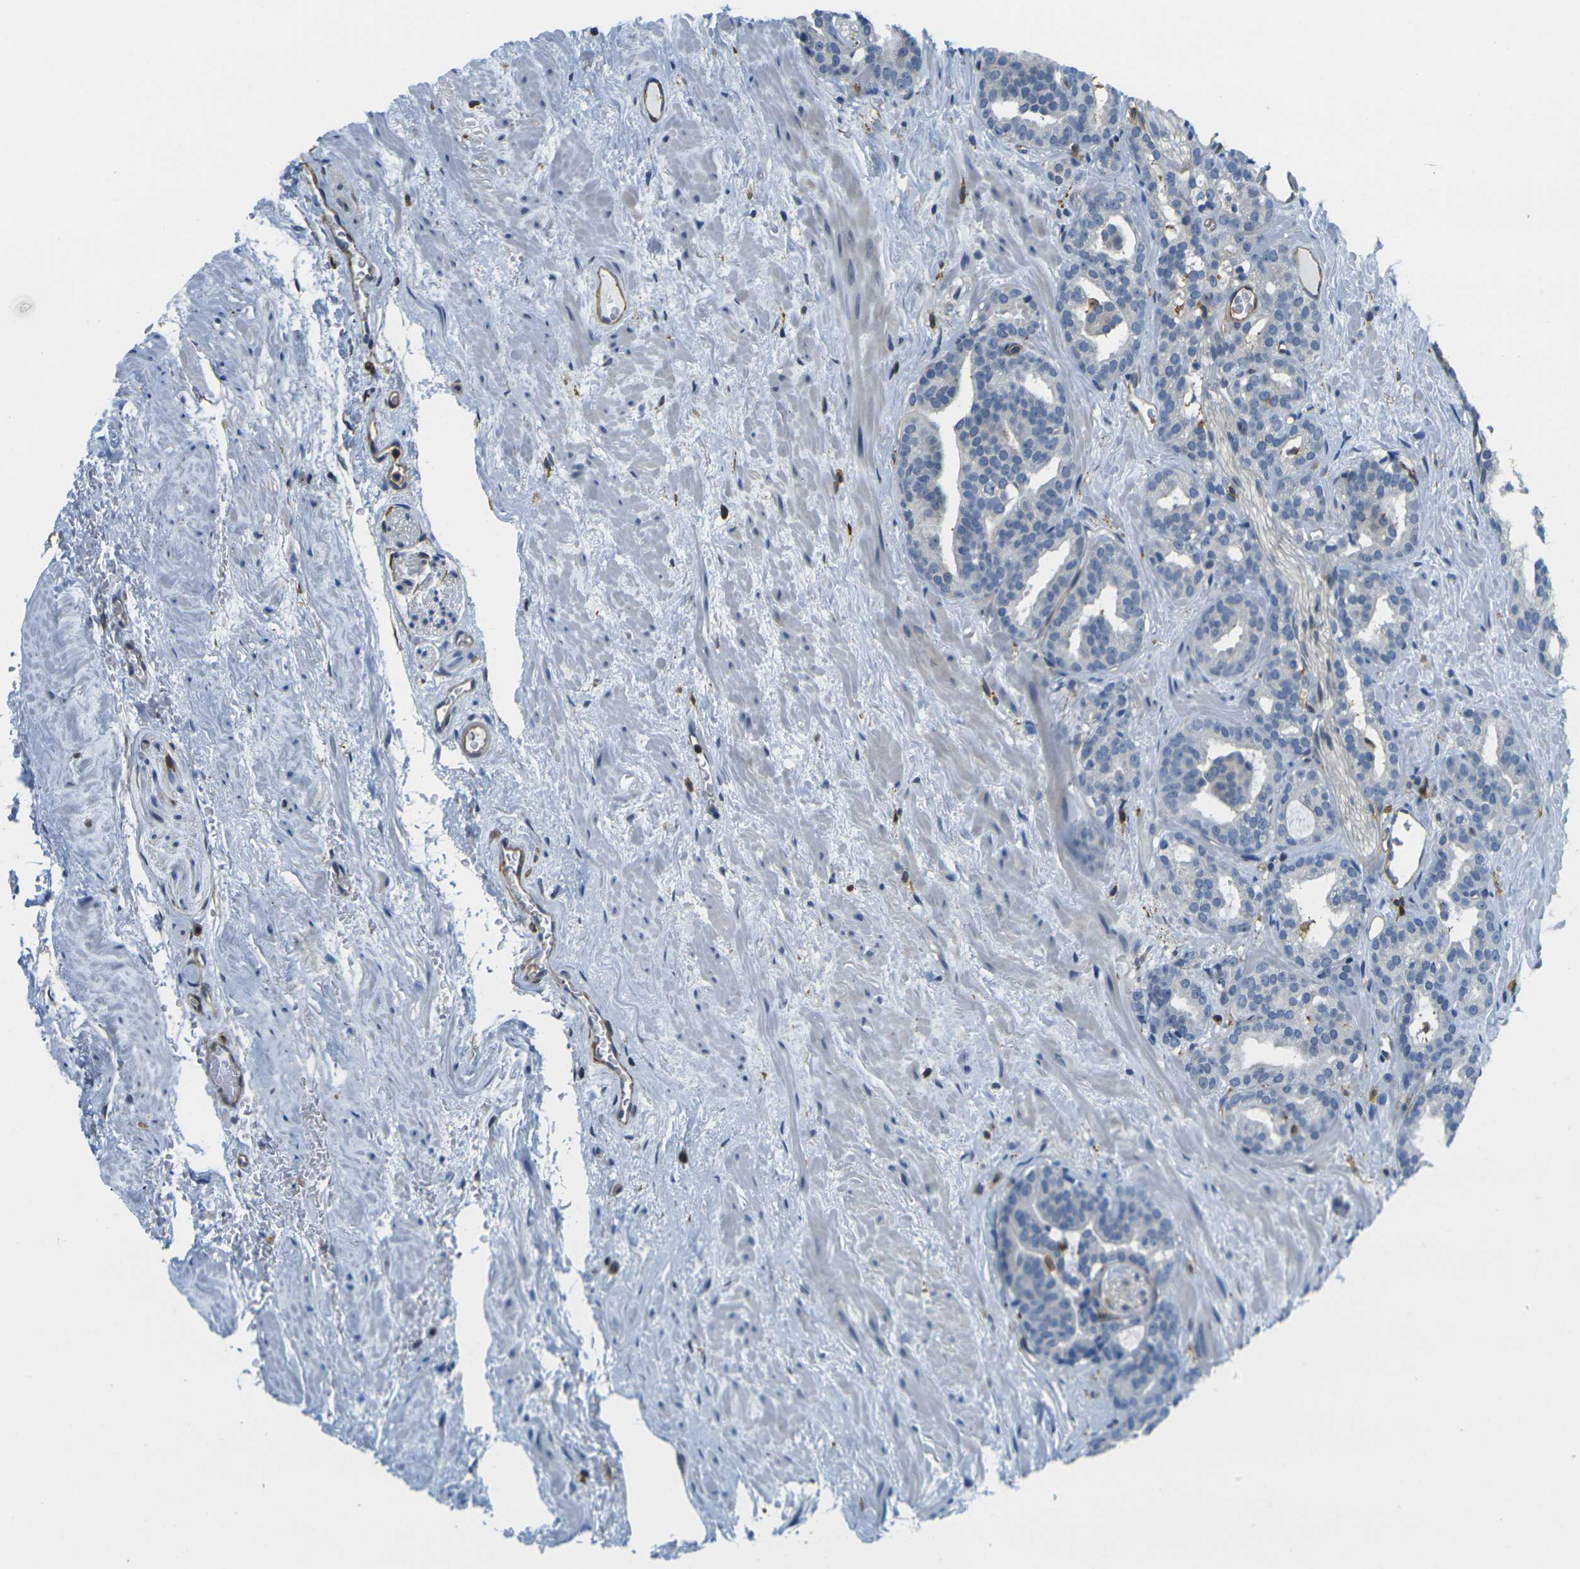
{"staining": {"intensity": "negative", "quantity": "none", "location": "none"}, "tissue": "prostate cancer", "cell_type": "Tumor cells", "image_type": "cancer", "snomed": [{"axis": "morphology", "description": "Adenocarcinoma, Low grade"}, {"axis": "topography", "description": "Prostate"}], "caption": "Immunohistochemistry image of neoplastic tissue: low-grade adenocarcinoma (prostate) stained with DAB (3,3'-diaminobenzidine) shows no significant protein expression in tumor cells.", "gene": "LASP1", "patient": {"sex": "male", "age": 63}}